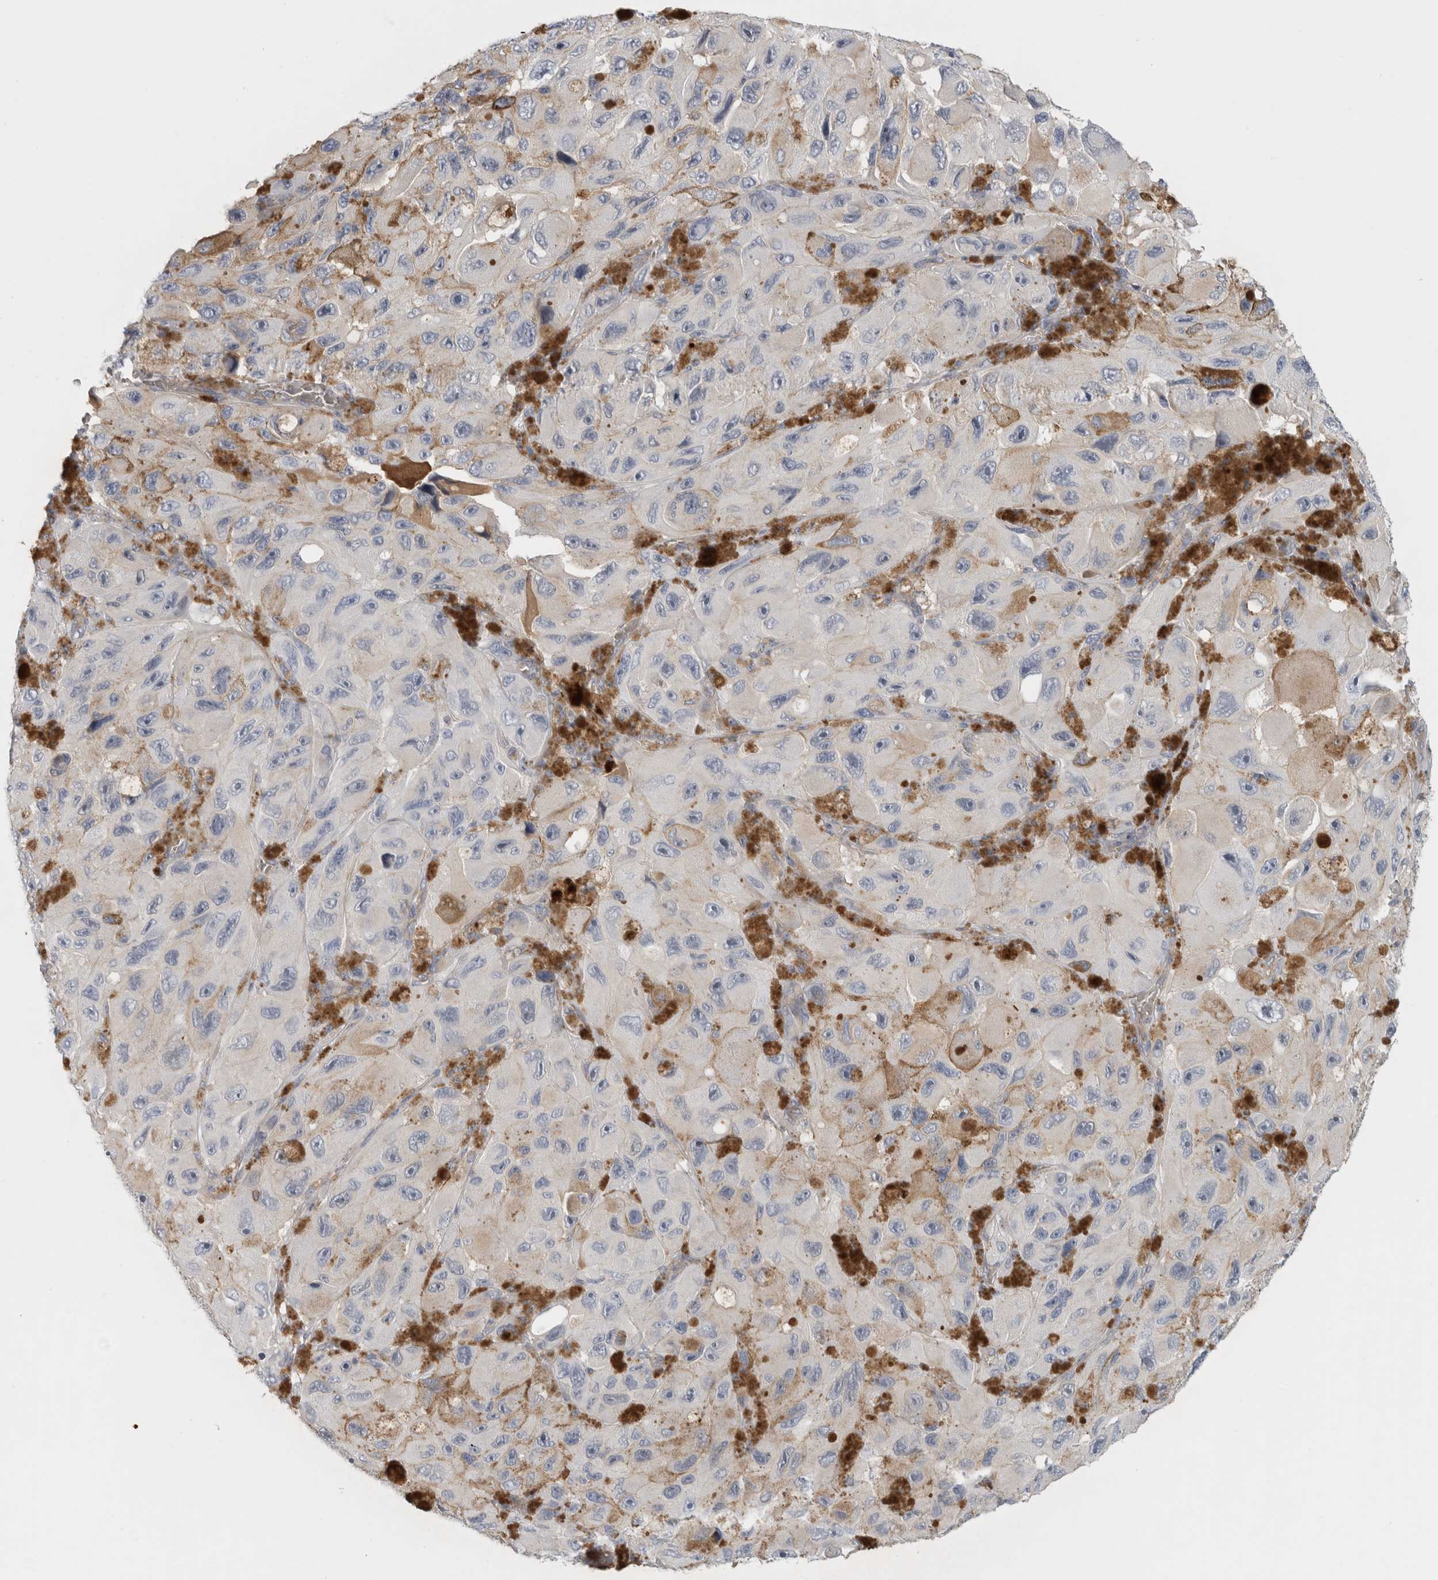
{"staining": {"intensity": "negative", "quantity": "none", "location": "none"}, "tissue": "melanoma", "cell_type": "Tumor cells", "image_type": "cancer", "snomed": [{"axis": "morphology", "description": "Malignant melanoma, NOS"}, {"axis": "topography", "description": "Skin"}], "caption": "This is an immunohistochemistry (IHC) image of human malignant melanoma. There is no expression in tumor cells.", "gene": "CFI", "patient": {"sex": "female", "age": 73}}